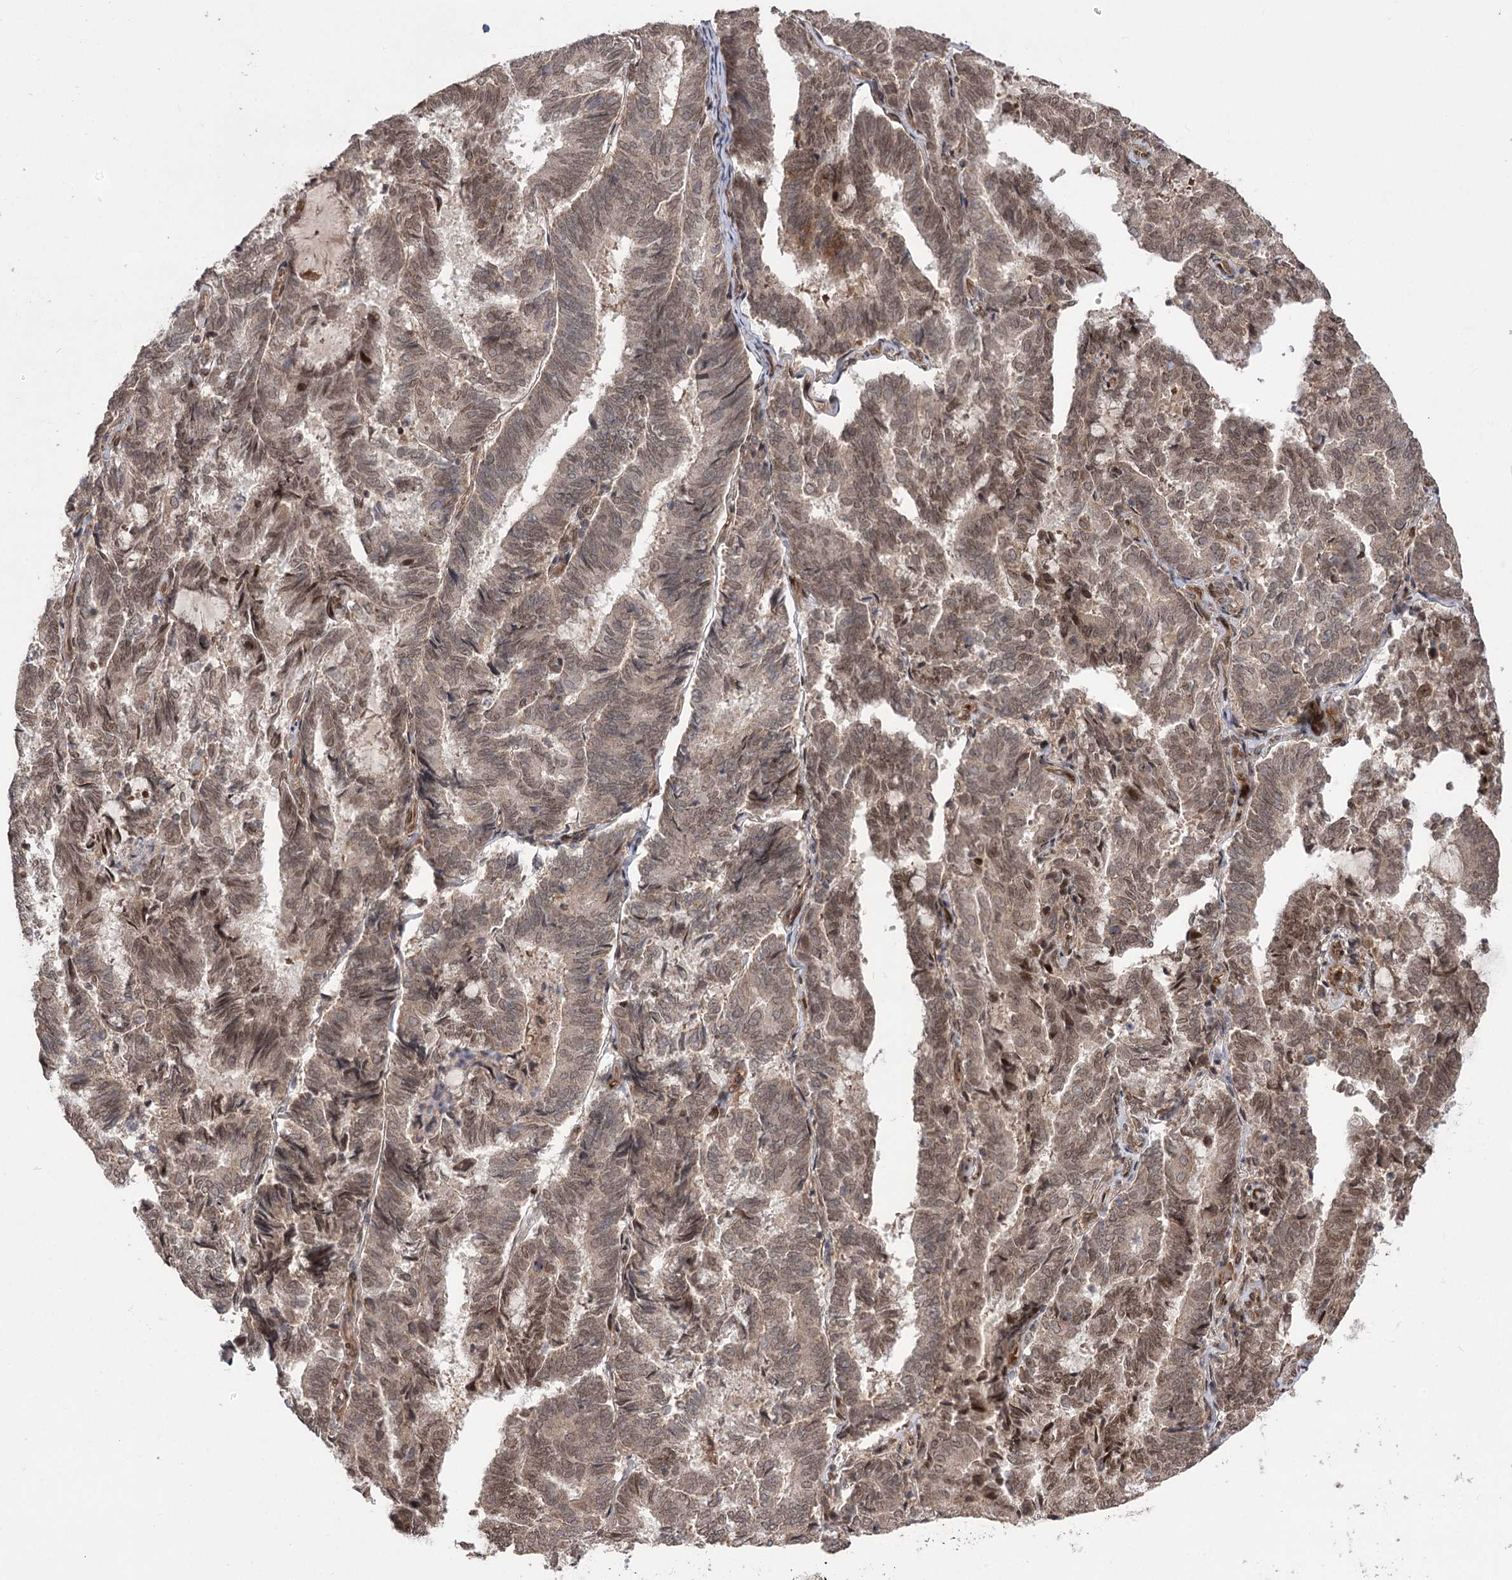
{"staining": {"intensity": "moderate", "quantity": ">75%", "location": "cytoplasmic/membranous,nuclear"}, "tissue": "endometrial cancer", "cell_type": "Tumor cells", "image_type": "cancer", "snomed": [{"axis": "morphology", "description": "Adenocarcinoma, NOS"}, {"axis": "topography", "description": "Endometrium"}], "caption": "Protein positivity by IHC demonstrates moderate cytoplasmic/membranous and nuclear staining in approximately >75% of tumor cells in adenocarcinoma (endometrial). The protein is shown in brown color, while the nuclei are stained blue.", "gene": "TENM2", "patient": {"sex": "female", "age": 80}}